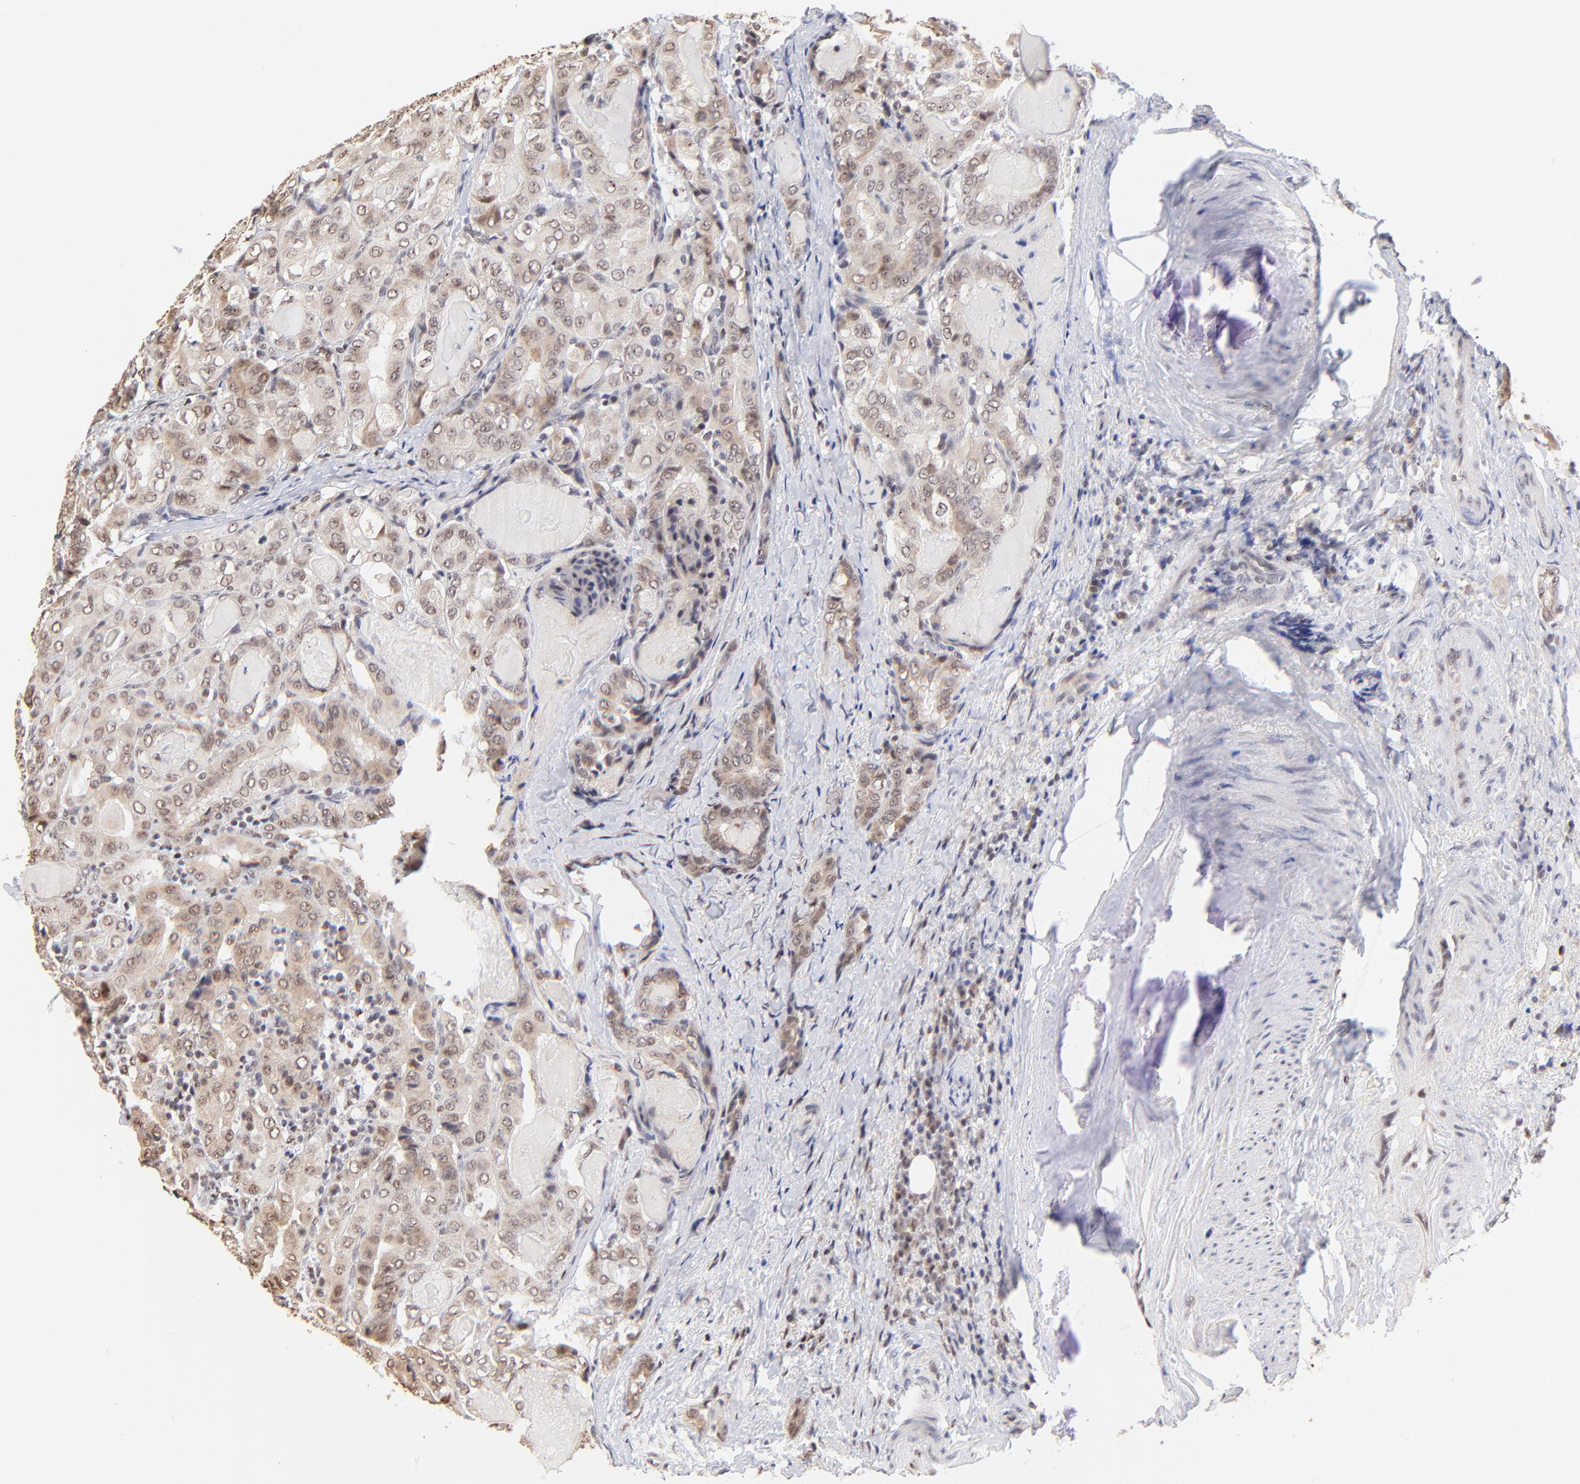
{"staining": {"intensity": "weak", "quantity": ">75%", "location": "cytoplasmic/membranous,nuclear"}, "tissue": "thyroid cancer", "cell_type": "Tumor cells", "image_type": "cancer", "snomed": [{"axis": "morphology", "description": "Papillary adenocarcinoma, NOS"}, {"axis": "topography", "description": "Thyroid gland"}], "caption": "Immunohistochemistry (IHC) micrograph of human papillary adenocarcinoma (thyroid) stained for a protein (brown), which displays low levels of weak cytoplasmic/membranous and nuclear staining in about >75% of tumor cells.", "gene": "ZNF670", "patient": {"sex": "female", "age": 71}}